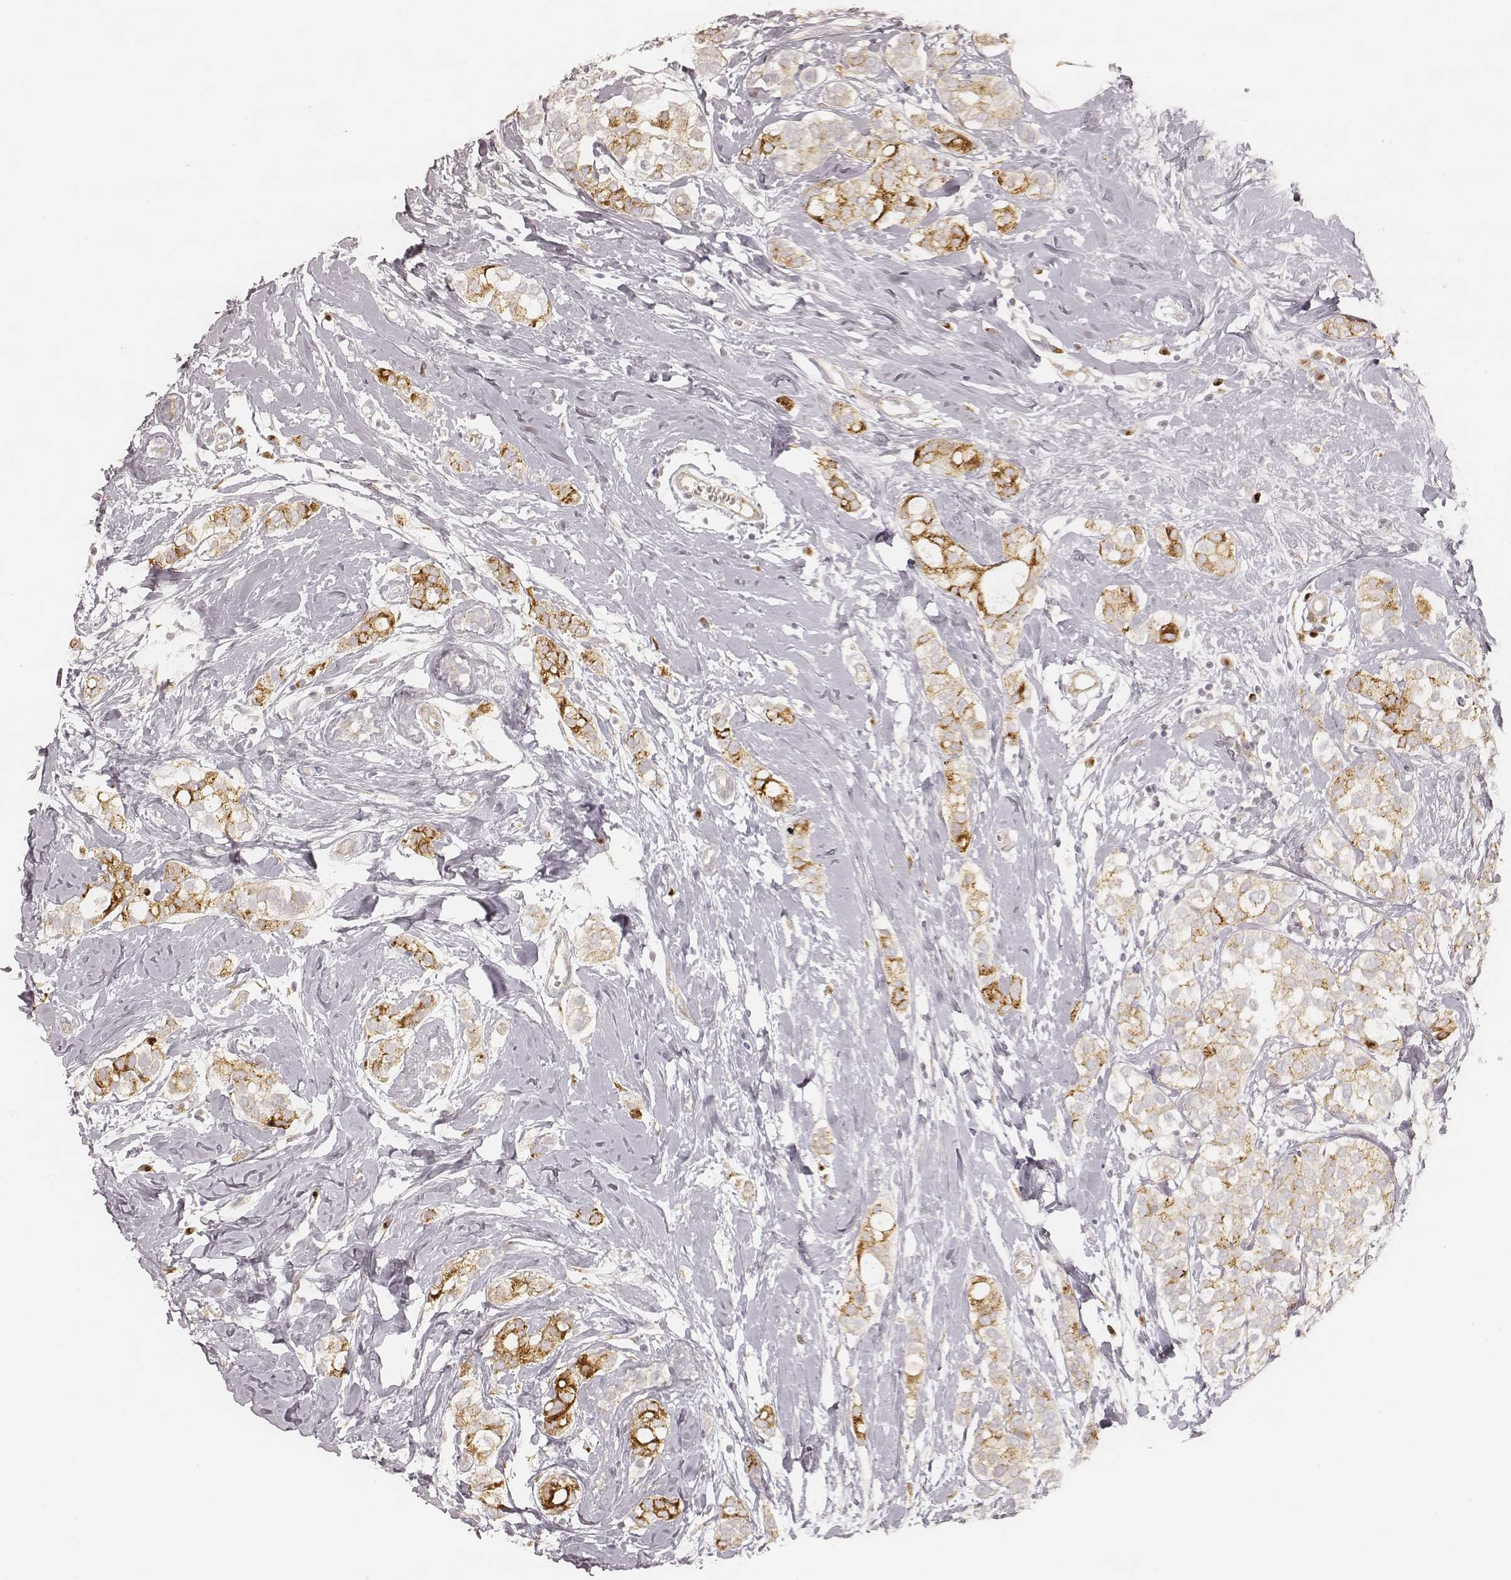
{"staining": {"intensity": "moderate", "quantity": "25%-75%", "location": "cytoplasmic/membranous"}, "tissue": "breast cancer", "cell_type": "Tumor cells", "image_type": "cancer", "snomed": [{"axis": "morphology", "description": "Duct carcinoma"}, {"axis": "topography", "description": "Breast"}], "caption": "Immunohistochemical staining of human breast infiltrating ductal carcinoma demonstrates medium levels of moderate cytoplasmic/membranous protein expression in approximately 25%-75% of tumor cells. (DAB (3,3'-diaminobenzidine) = brown stain, brightfield microscopy at high magnification).", "gene": "GORASP2", "patient": {"sex": "female", "age": 40}}